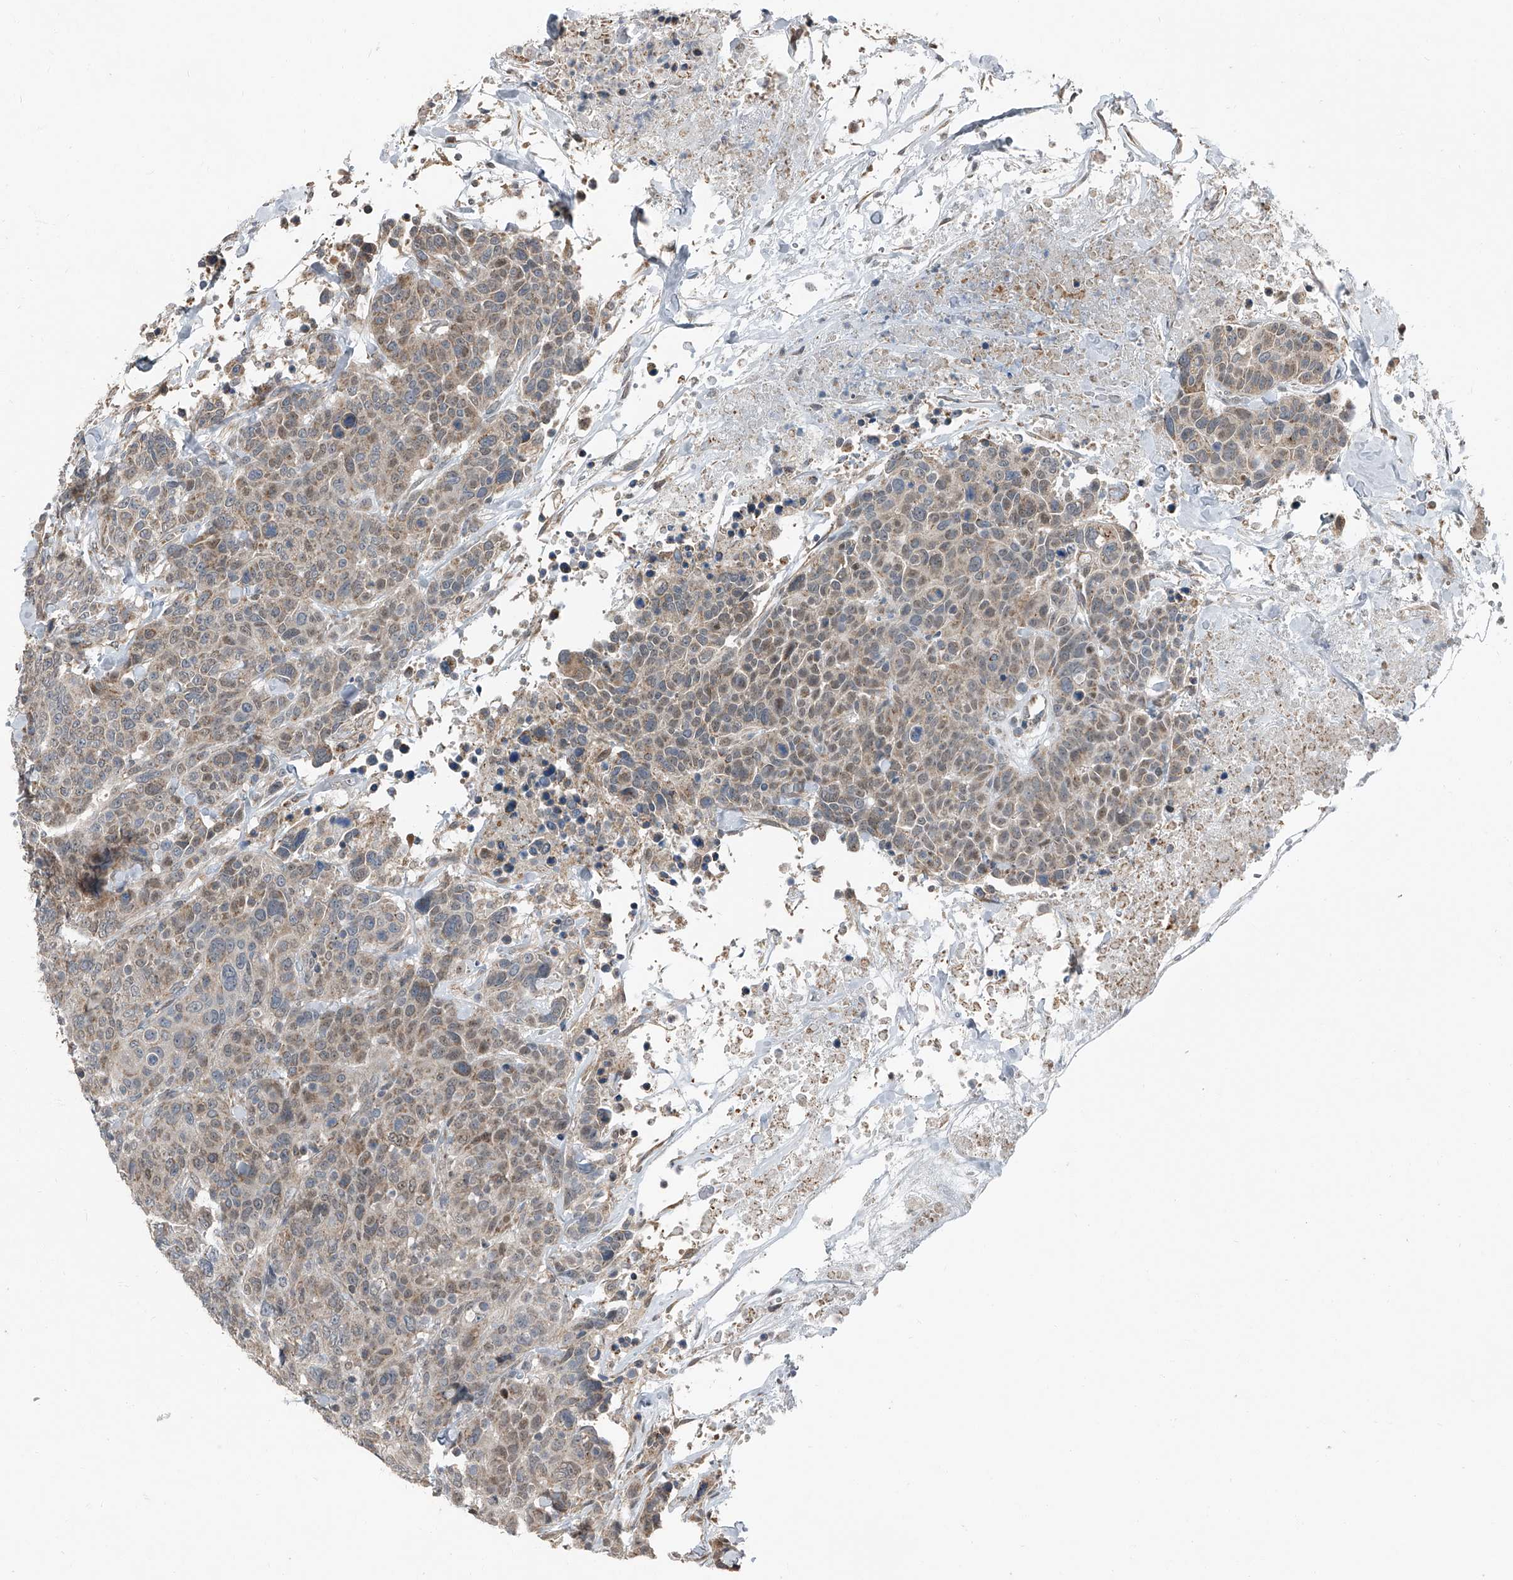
{"staining": {"intensity": "weak", "quantity": ">75%", "location": "cytoplasmic/membranous"}, "tissue": "breast cancer", "cell_type": "Tumor cells", "image_type": "cancer", "snomed": [{"axis": "morphology", "description": "Duct carcinoma"}, {"axis": "topography", "description": "Breast"}], "caption": "This photomicrograph demonstrates immunohistochemistry (IHC) staining of human breast infiltrating ductal carcinoma, with low weak cytoplasmic/membranous staining in about >75% of tumor cells.", "gene": "CHRNA7", "patient": {"sex": "female", "age": 37}}